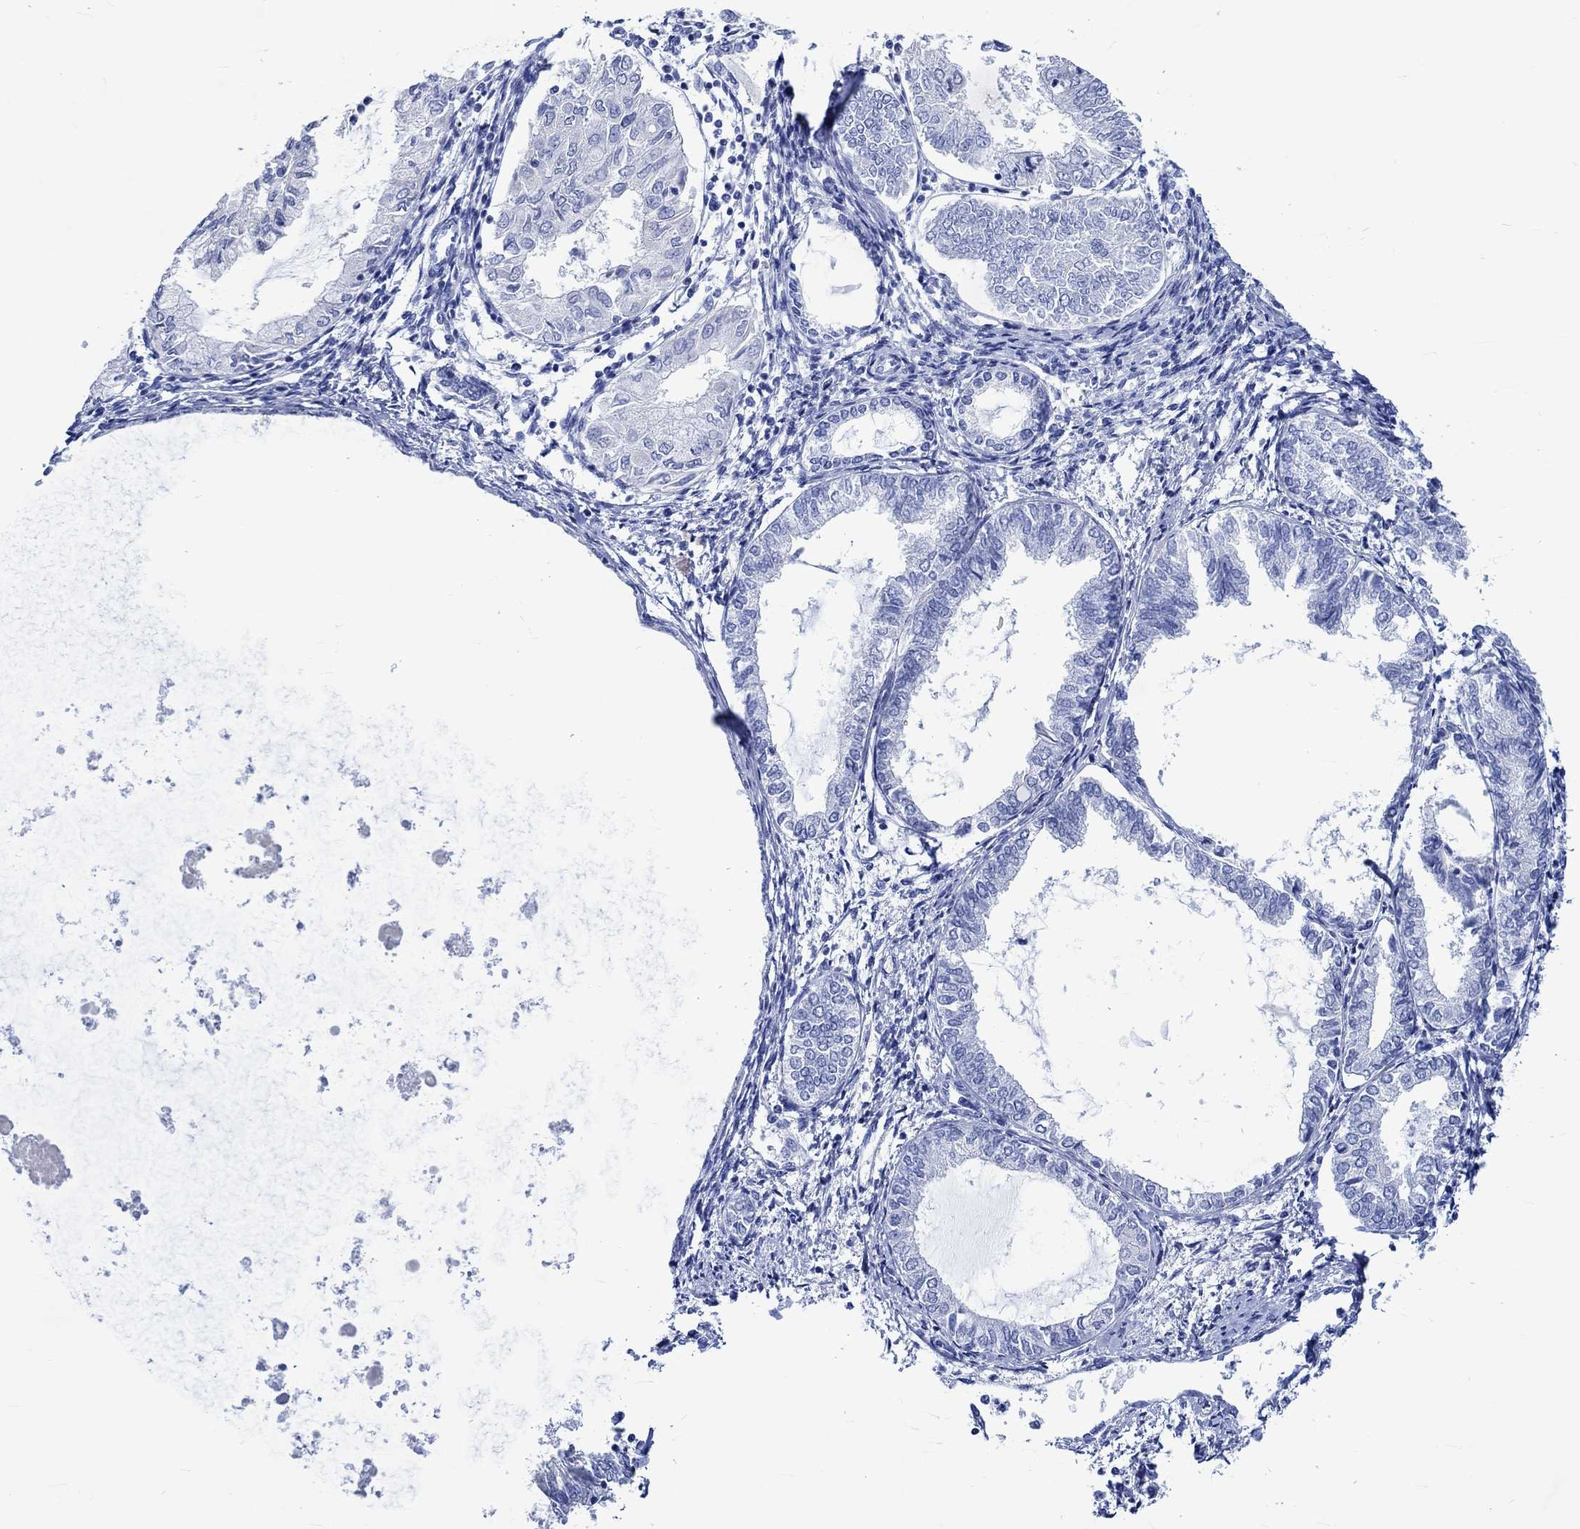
{"staining": {"intensity": "negative", "quantity": "none", "location": "none"}, "tissue": "endometrial cancer", "cell_type": "Tumor cells", "image_type": "cancer", "snomed": [{"axis": "morphology", "description": "Adenocarcinoma, NOS"}, {"axis": "topography", "description": "Endometrium"}], "caption": "DAB immunohistochemical staining of endometrial cancer (adenocarcinoma) shows no significant staining in tumor cells. Brightfield microscopy of immunohistochemistry stained with DAB (brown) and hematoxylin (blue), captured at high magnification.", "gene": "KLHL33", "patient": {"sex": "female", "age": 68}}